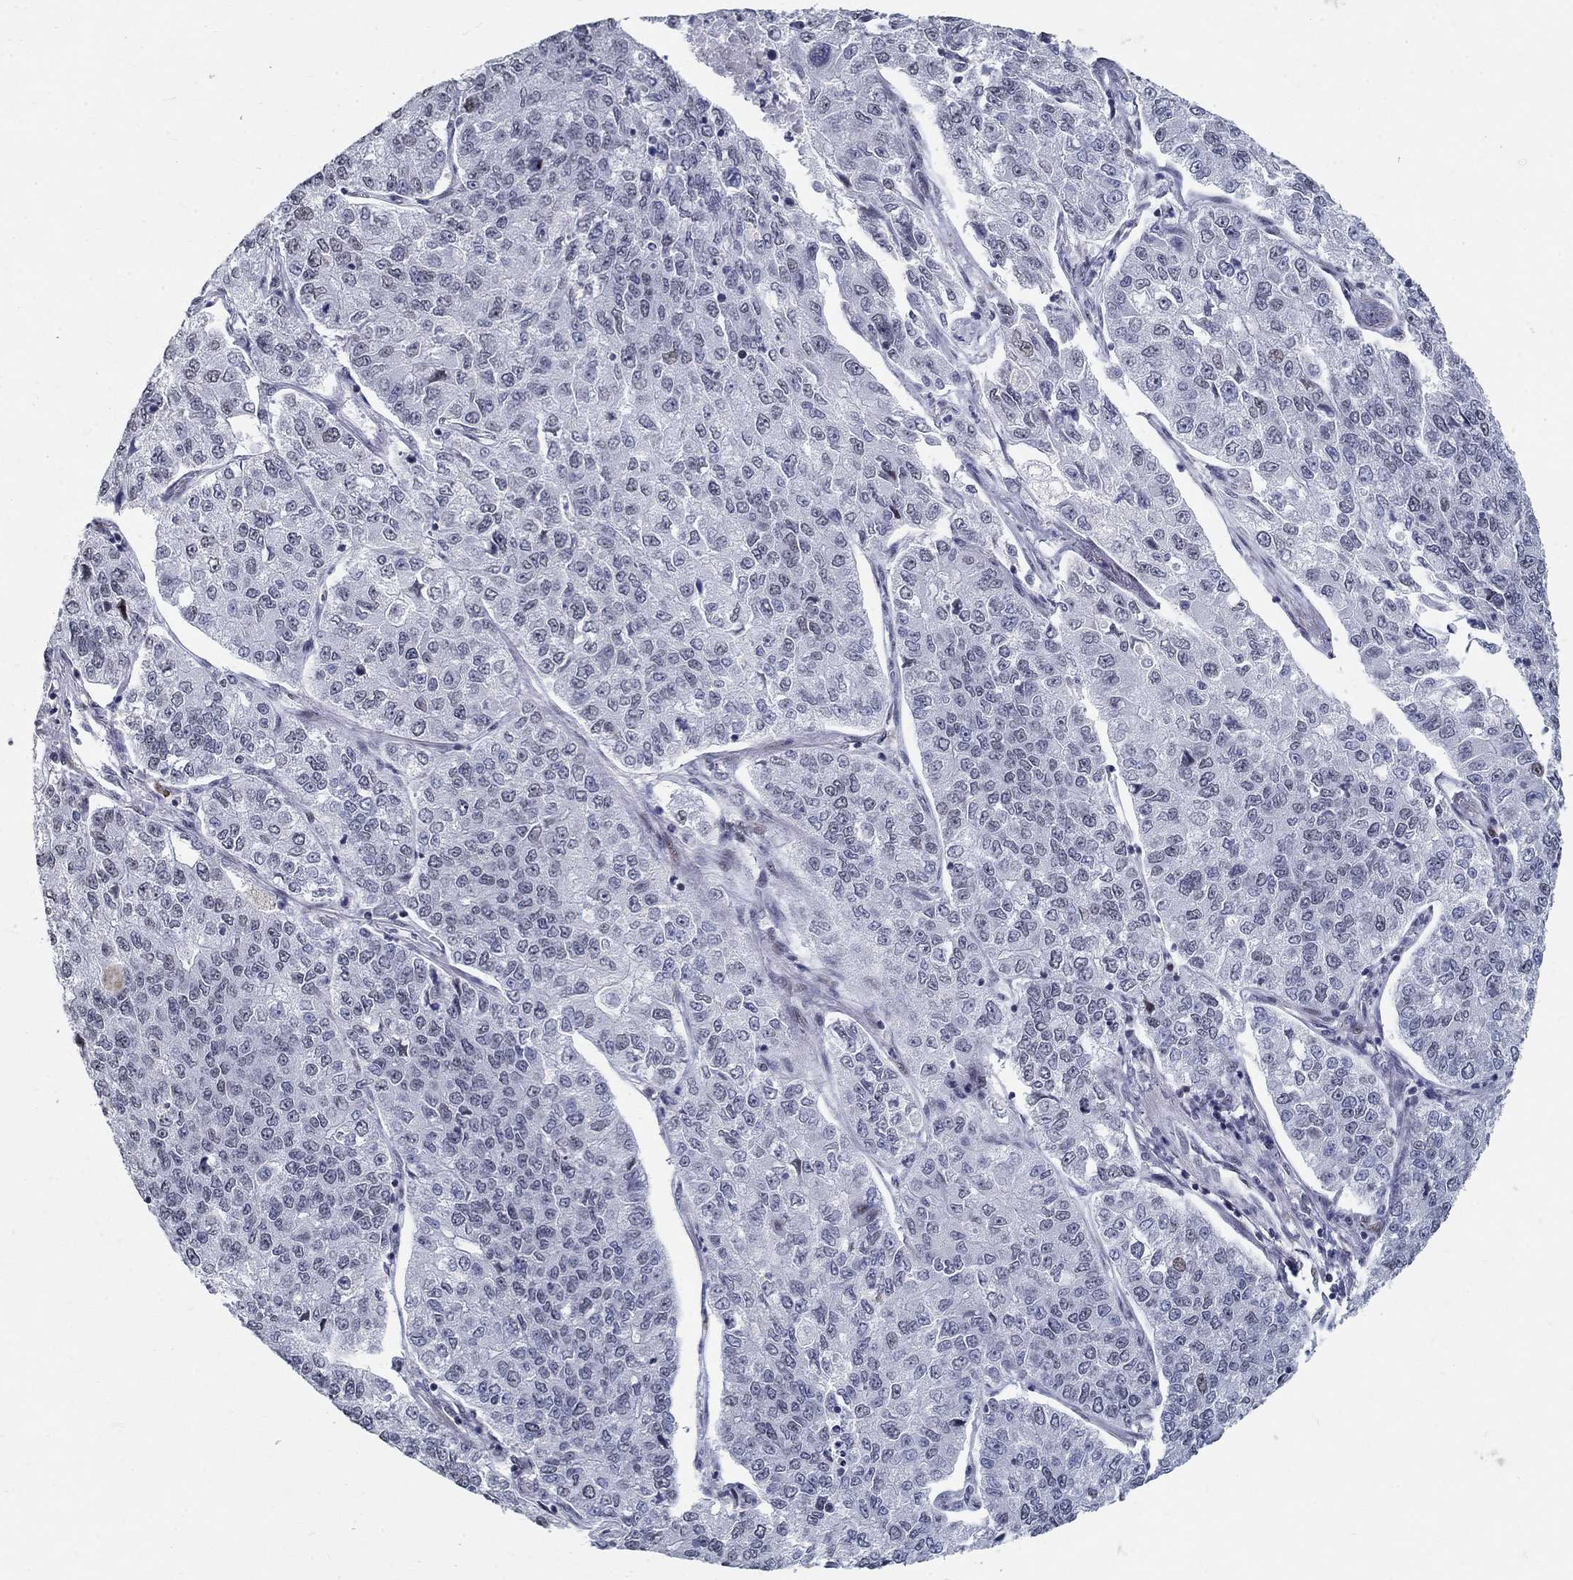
{"staining": {"intensity": "negative", "quantity": "none", "location": "none"}, "tissue": "lung cancer", "cell_type": "Tumor cells", "image_type": "cancer", "snomed": [{"axis": "morphology", "description": "Adenocarcinoma, NOS"}, {"axis": "topography", "description": "Lung"}], "caption": "Immunohistochemistry of lung adenocarcinoma shows no positivity in tumor cells. (Stains: DAB (3,3'-diaminobenzidine) IHC with hematoxylin counter stain, Microscopy: brightfield microscopy at high magnification).", "gene": "BHLHE22", "patient": {"sex": "male", "age": 49}}